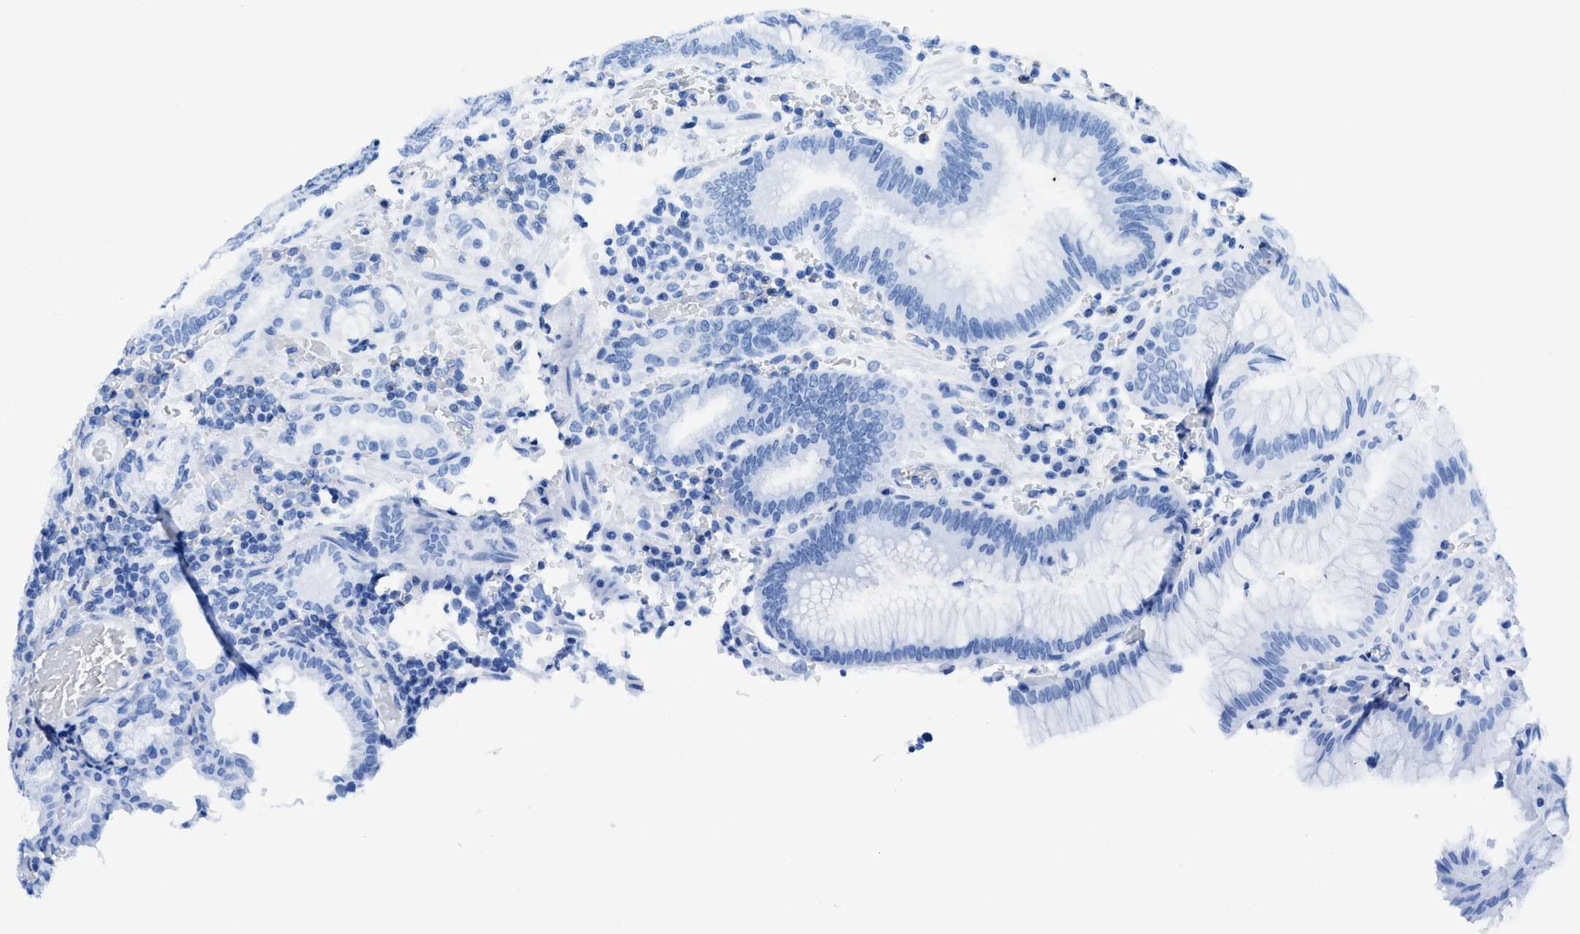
{"staining": {"intensity": "negative", "quantity": "none", "location": "none"}, "tissue": "stomach", "cell_type": "Glandular cells", "image_type": "normal", "snomed": [{"axis": "morphology", "description": "Normal tissue, NOS"}, {"axis": "morphology", "description": "Carcinoid, malignant, NOS"}, {"axis": "topography", "description": "Stomach, upper"}], "caption": "An image of human stomach is negative for staining in glandular cells. The staining is performed using DAB (3,3'-diaminobenzidine) brown chromogen with nuclei counter-stained in using hematoxylin.", "gene": "NEB", "patient": {"sex": "male", "age": 39}}